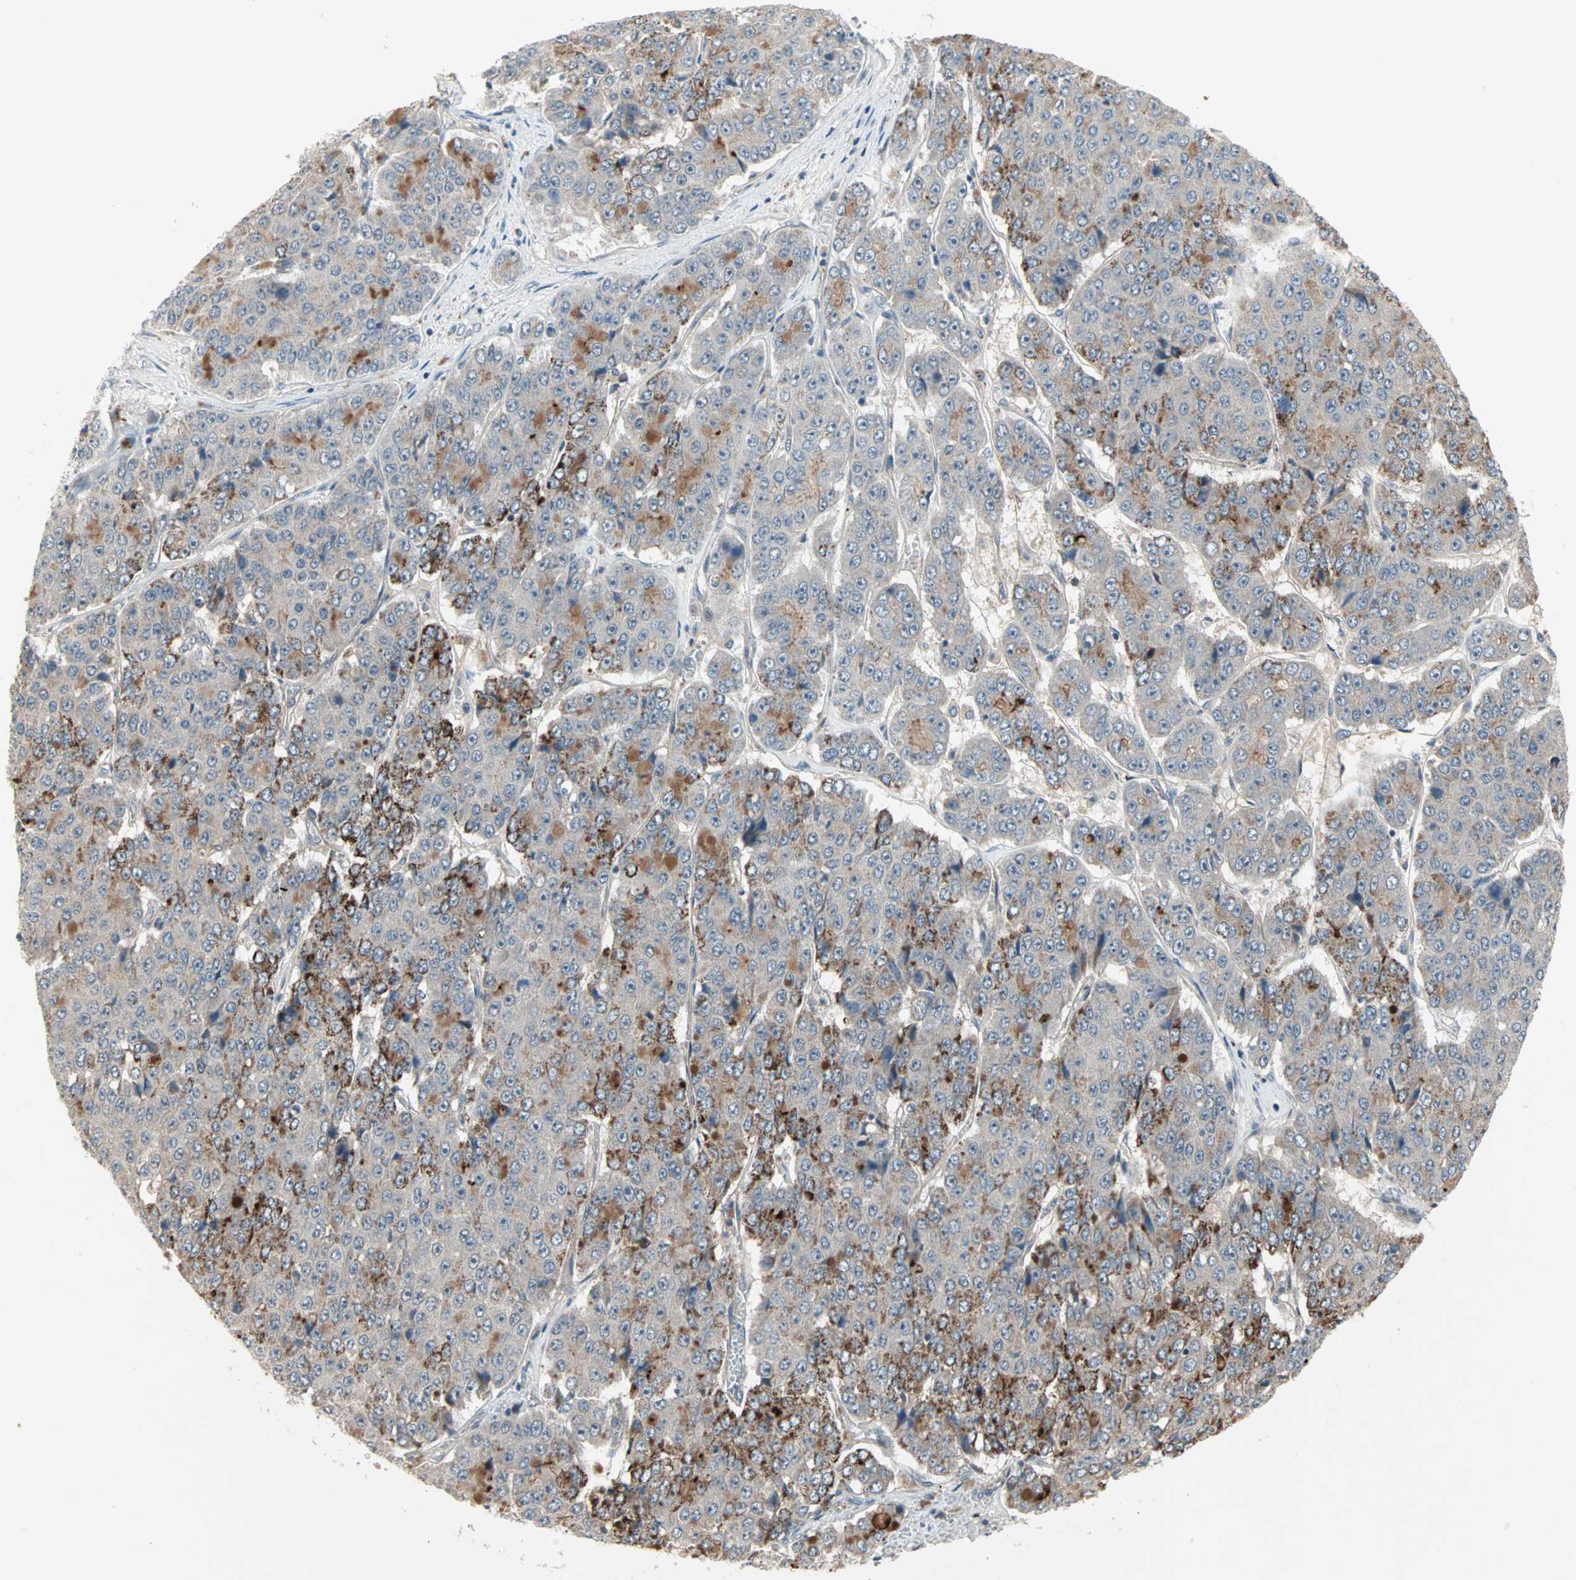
{"staining": {"intensity": "moderate", "quantity": "25%-75%", "location": "cytoplasmic/membranous"}, "tissue": "pancreatic cancer", "cell_type": "Tumor cells", "image_type": "cancer", "snomed": [{"axis": "morphology", "description": "Adenocarcinoma, NOS"}, {"axis": "topography", "description": "Pancreas"}], "caption": "Immunohistochemistry photomicrograph of neoplastic tissue: human pancreatic cancer (adenocarcinoma) stained using immunohistochemistry reveals medium levels of moderate protein expression localized specifically in the cytoplasmic/membranous of tumor cells, appearing as a cytoplasmic/membranous brown color.", "gene": "PROS1", "patient": {"sex": "male", "age": 50}}